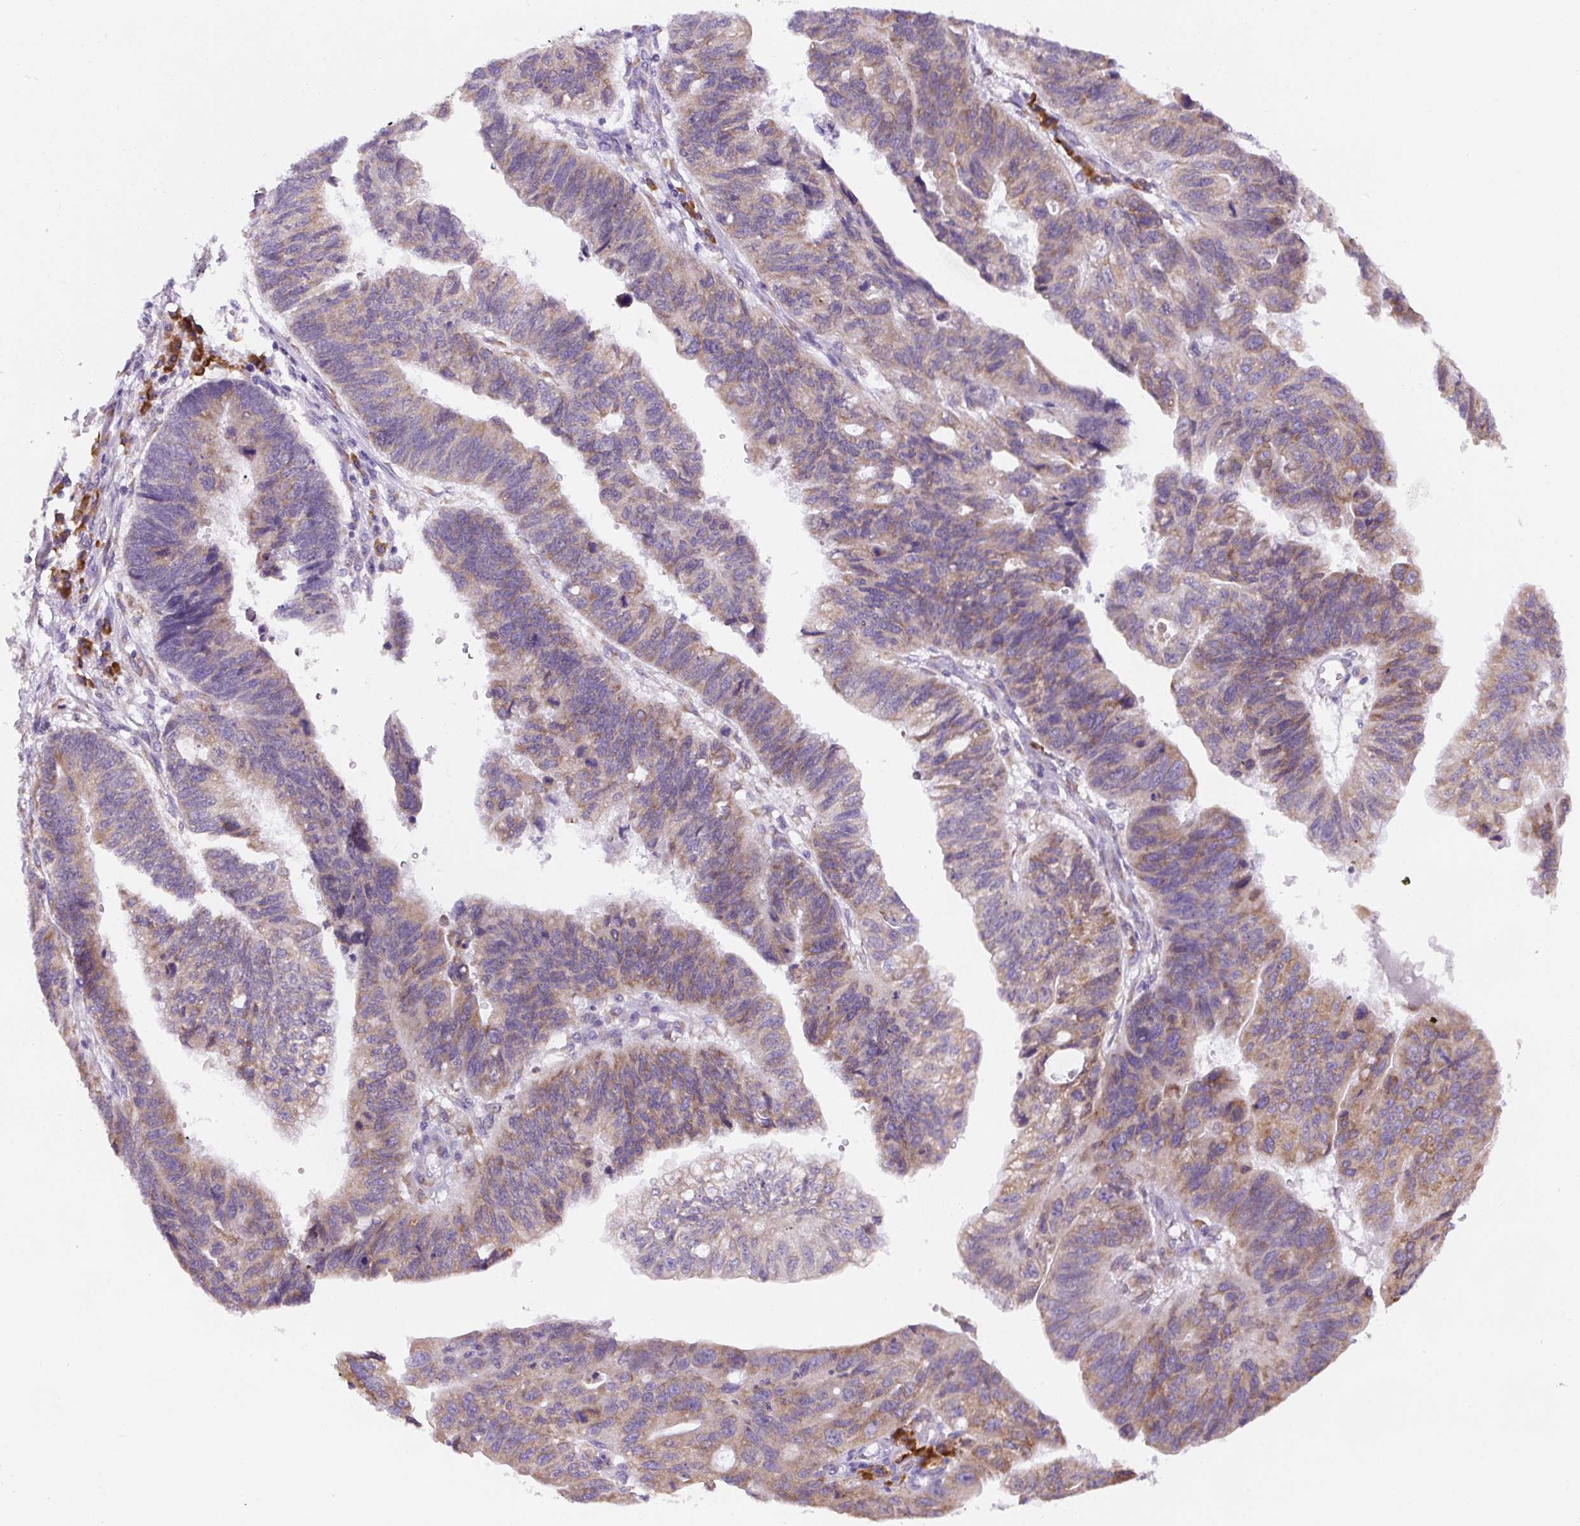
{"staining": {"intensity": "moderate", "quantity": "25%-75%", "location": "cytoplasmic/membranous"}, "tissue": "stomach cancer", "cell_type": "Tumor cells", "image_type": "cancer", "snomed": [{"axis": "morphology", "description": "Adenocarcinoma, NOS"}, {"axis": "topography", "description": "Stomach"}], "caption": "IHC of stomach cancer (adenocarcinoma) displays medium levels of moderate cytoplasmic/membranous positivity in about 25%-75% of tumor cells. Nuclei are stained in blue.", "gene": "DDOST", "patient": {"sex": "male", "age": 59}}